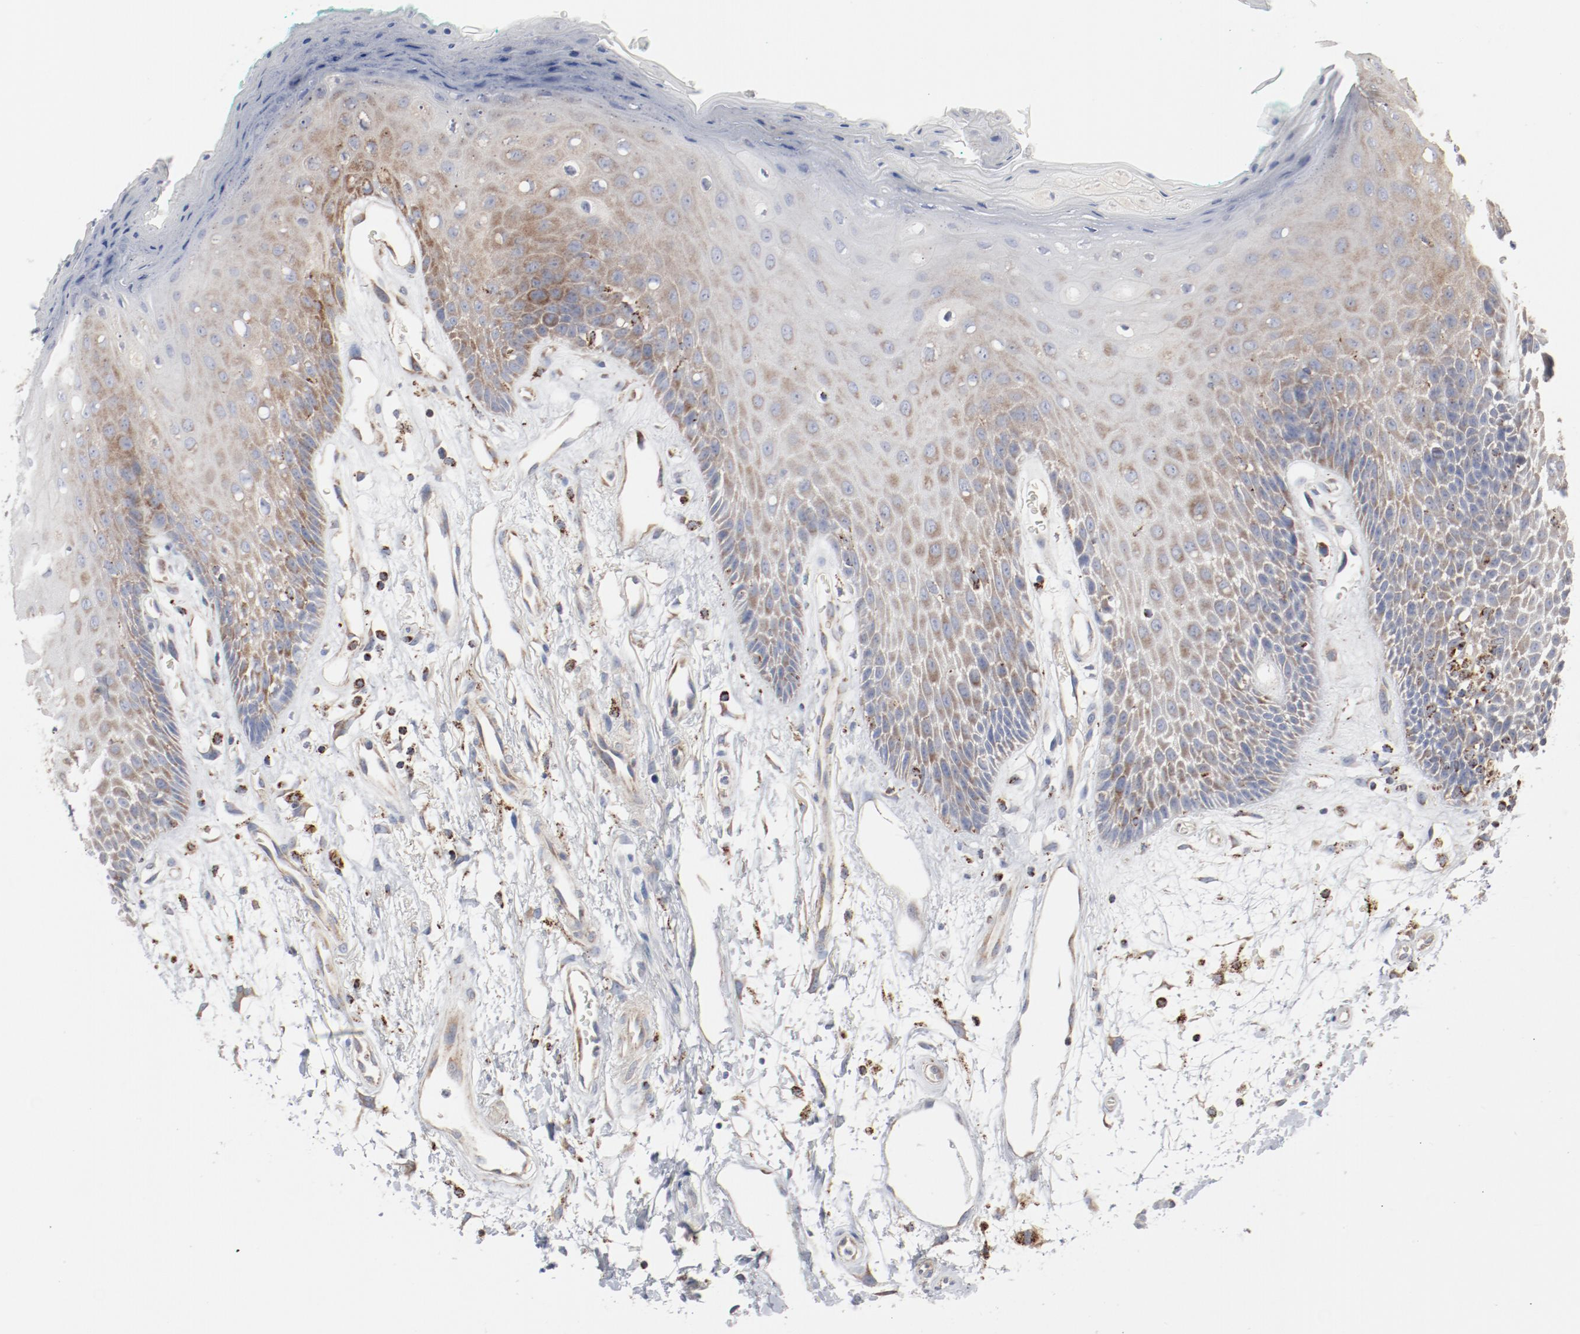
{"staining": {"intensity": "weak", "quantity": "25%-75%", "location": "cytoplasmic/membranous"}, "tissue": "oral mucosa", "cell_type": "Squamous epithelial cells", "image_type": "normal", "snomed": [{"axis": "morphology", "description": "Normal tissue, NOS"}, {"axis": "morphology", "description": "Squamous cell carcinoma, NOS"}, {"axis": "topography", "description": "Skeletal muscle"}, {"axis": "topography", "description": "Oral tissue"}, {"axis": "topography", "description": "Head-Neck"}], "caption": "Weak cytoplasmic/membranous expression for a protein is appreciated in about 25%-75% of squamous epithelial cells of unremarkable oral mucosa using immunohistochemistry (IHC).", "gene": "SETD3", "patient": {"sex": "female", "age": 84}}